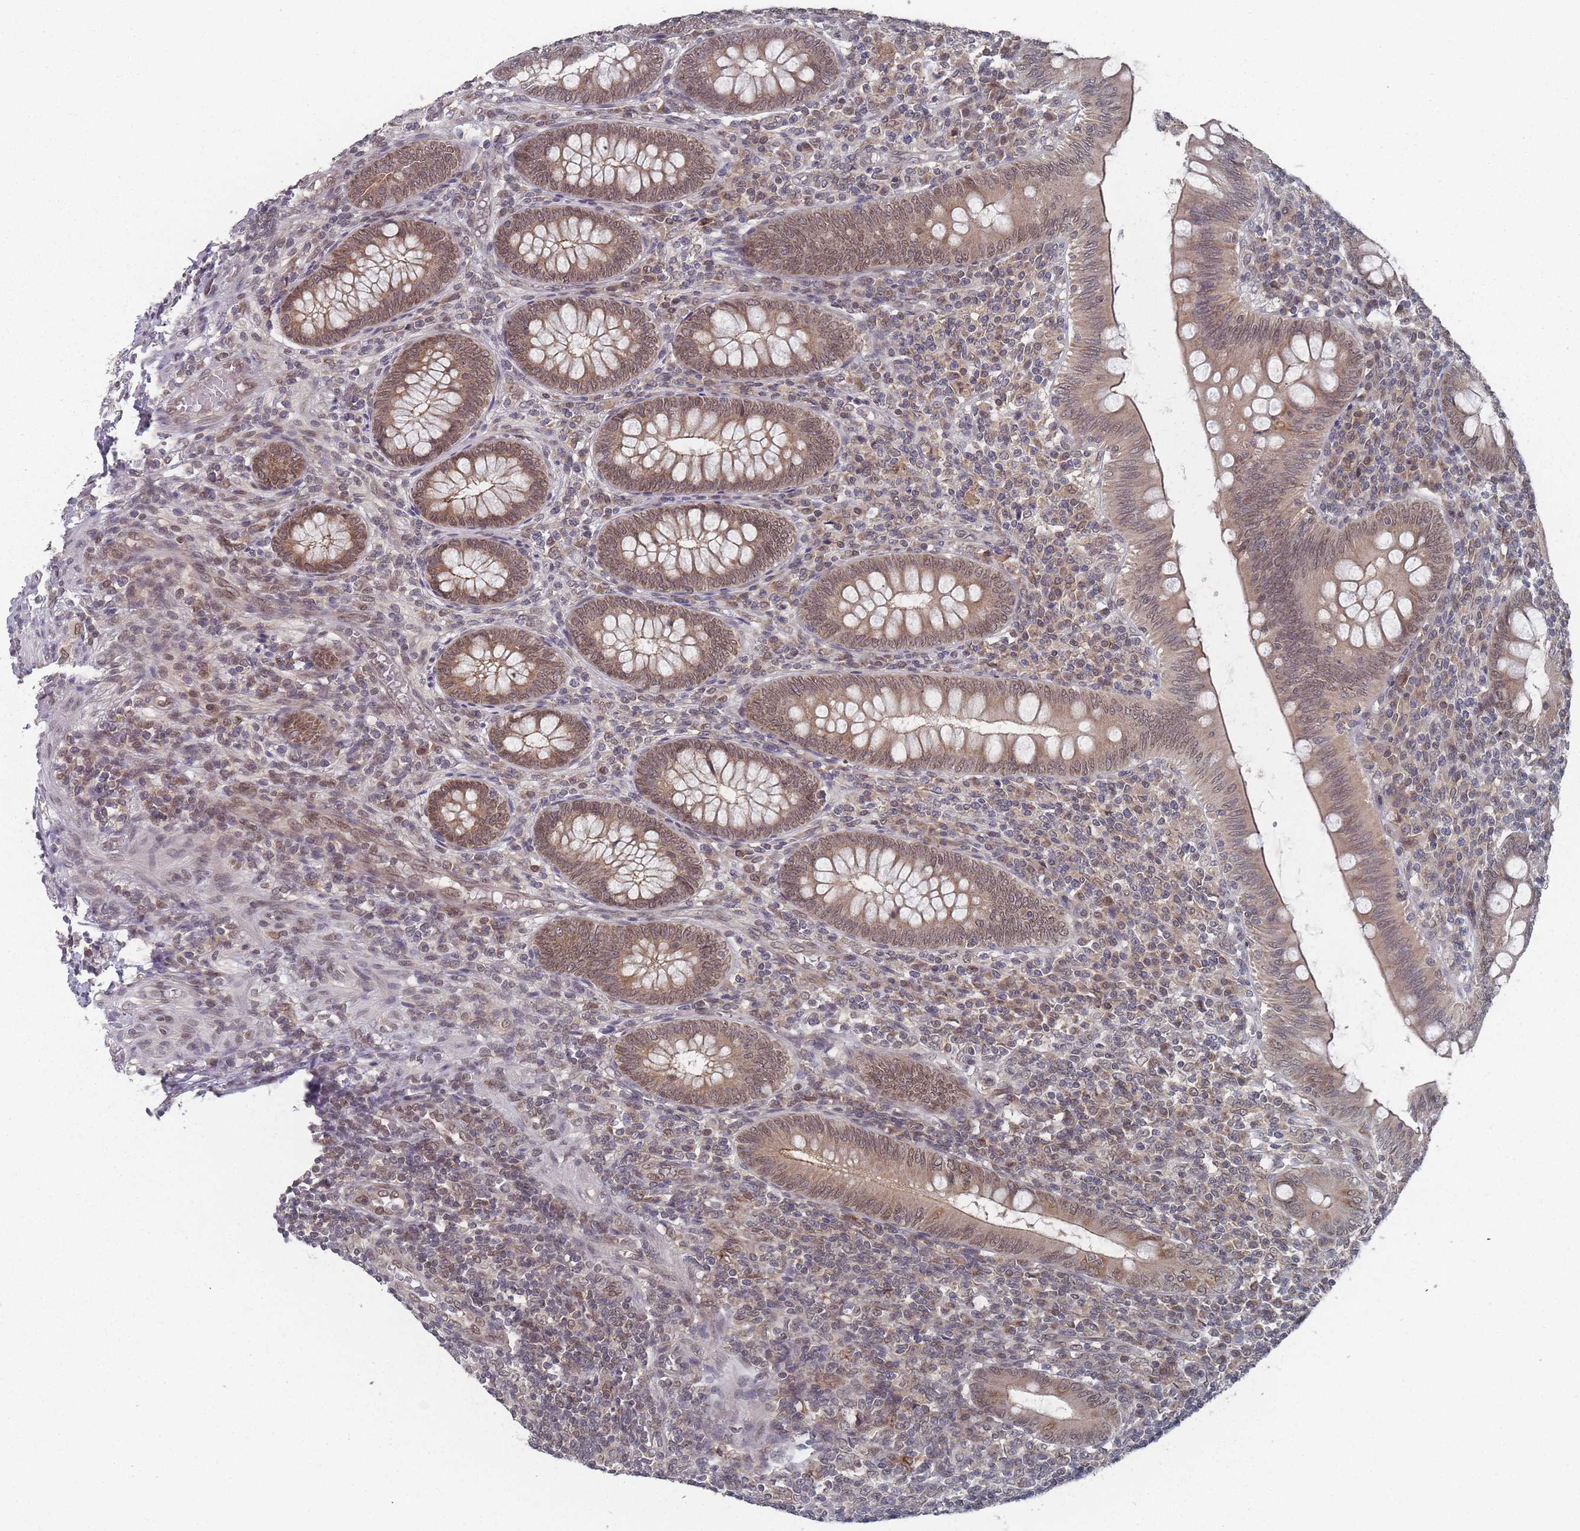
{"staining": {"intensity": "moderate", "quantity": ">75%", "location": "cytoplasmic/membranous,nuclear"}, "tissue": "appendix", "cell_type": "Glandular cells", "image_type": "normal", "snomed": [{"axis": "morphology", "description": "Normal tissue, NOS"}, {"axis": "topography", "description": "Appendix"}], "caption": "Appendix stained for a protein (brown) demonstrates moderate cytoplasmic/membranous,nuclear positive expression in about >75% of glandular cells.", "gene": "TBC1D25", "patient": {"sex": "male", "age": 14}}